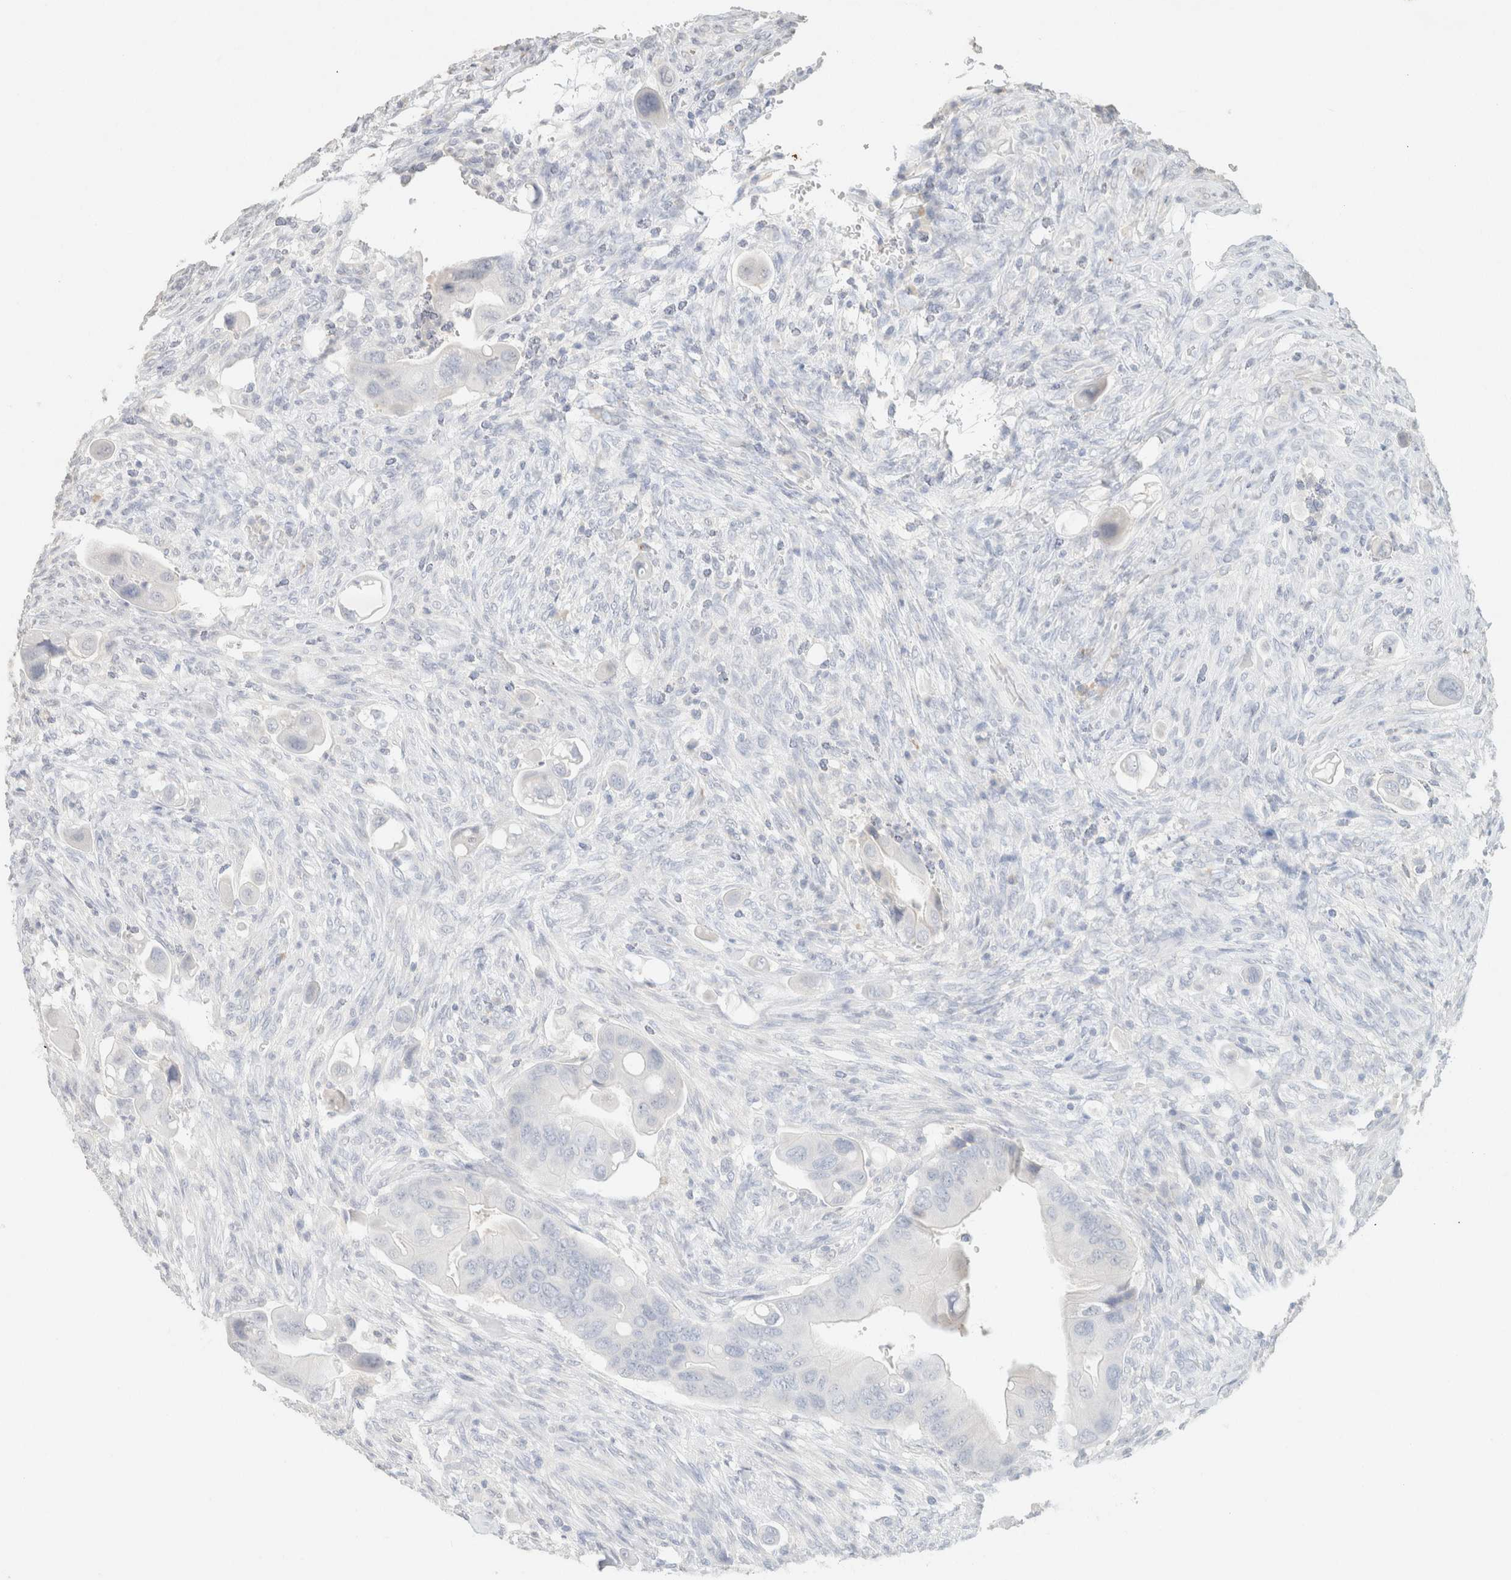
{"staining": {"intensity": "negative", "quantity": "none", "location": "none"}, "tissue": "colorectal cancer", "cell_type": "Tumor cells", "image_type": "cancer", "snomed": [{"axis": "morphology", "description": "Adenocarcinoma, NOS"}, {"axis": "topography", "description": "Rectum"}], "caption": "Immunohistochemistry (IHC) of colorectal cancer (adenocarcinoma) shows no expression in tumor cells. The staining was performed using DAB (3,3'-diaminobenzidine) to visualize the protein expression in brown, while the nuclei were stained in blue with hematoxylin (Magnification: 20x).", "gene": "CPA1", "patient": {"sex": "female", "age": 57}}